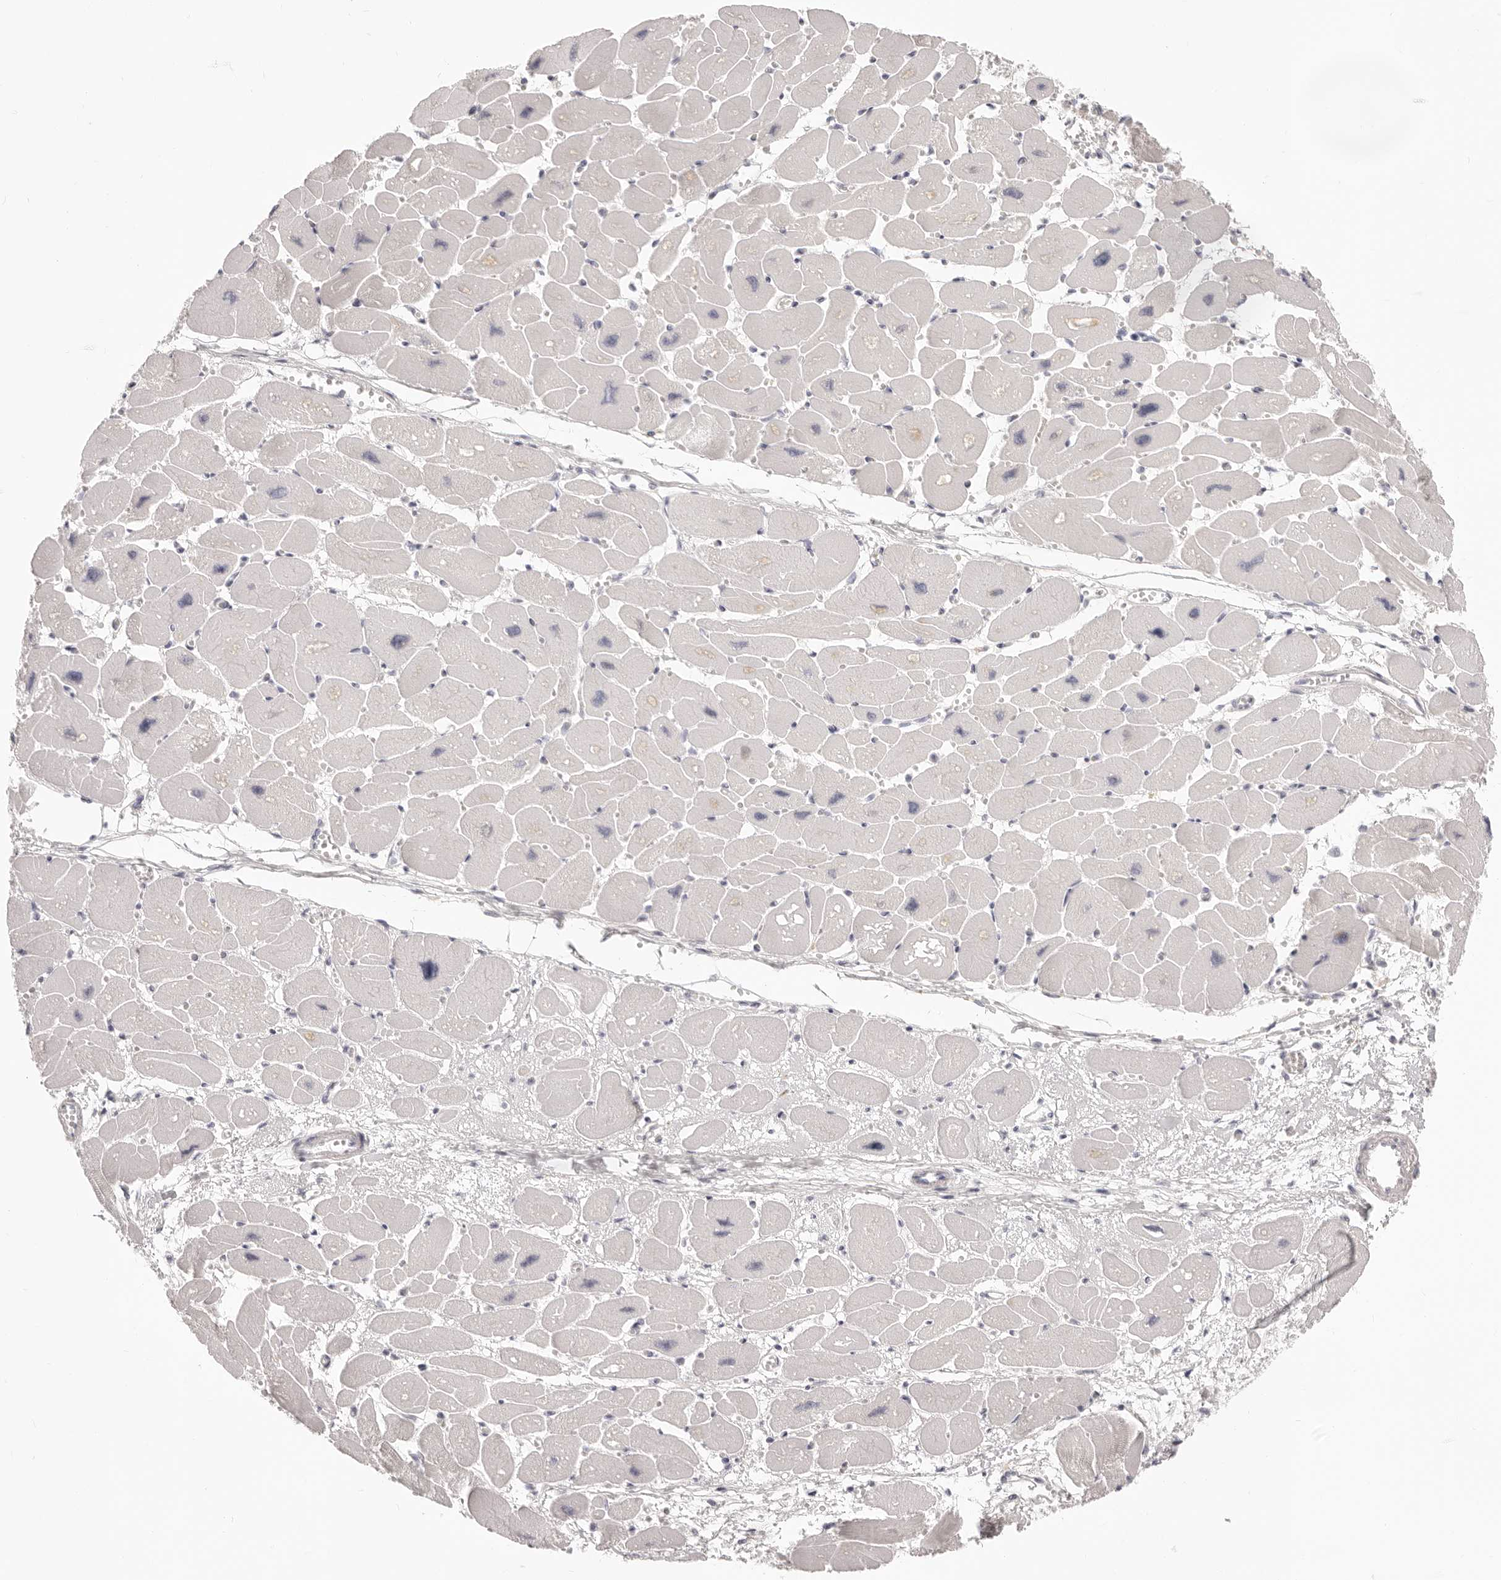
{"staining": {"intensity": "negative", "quantity": "none", "location": "none"}, "tissue": "heart muscle", "cell_type": "Cardiomyocytes", "image_type": "normal", "snomed": [{"axis": "morphology", "description": "Normal tissue, NOS"}, {"axis": "topography", "description": "Heart"}], "caption": "The photomicrograph exhibits no significant staining in cardiomyocytes of heart muscle.", "gene": "FABP1", "patient": {"sex": "female", "age": 54}}